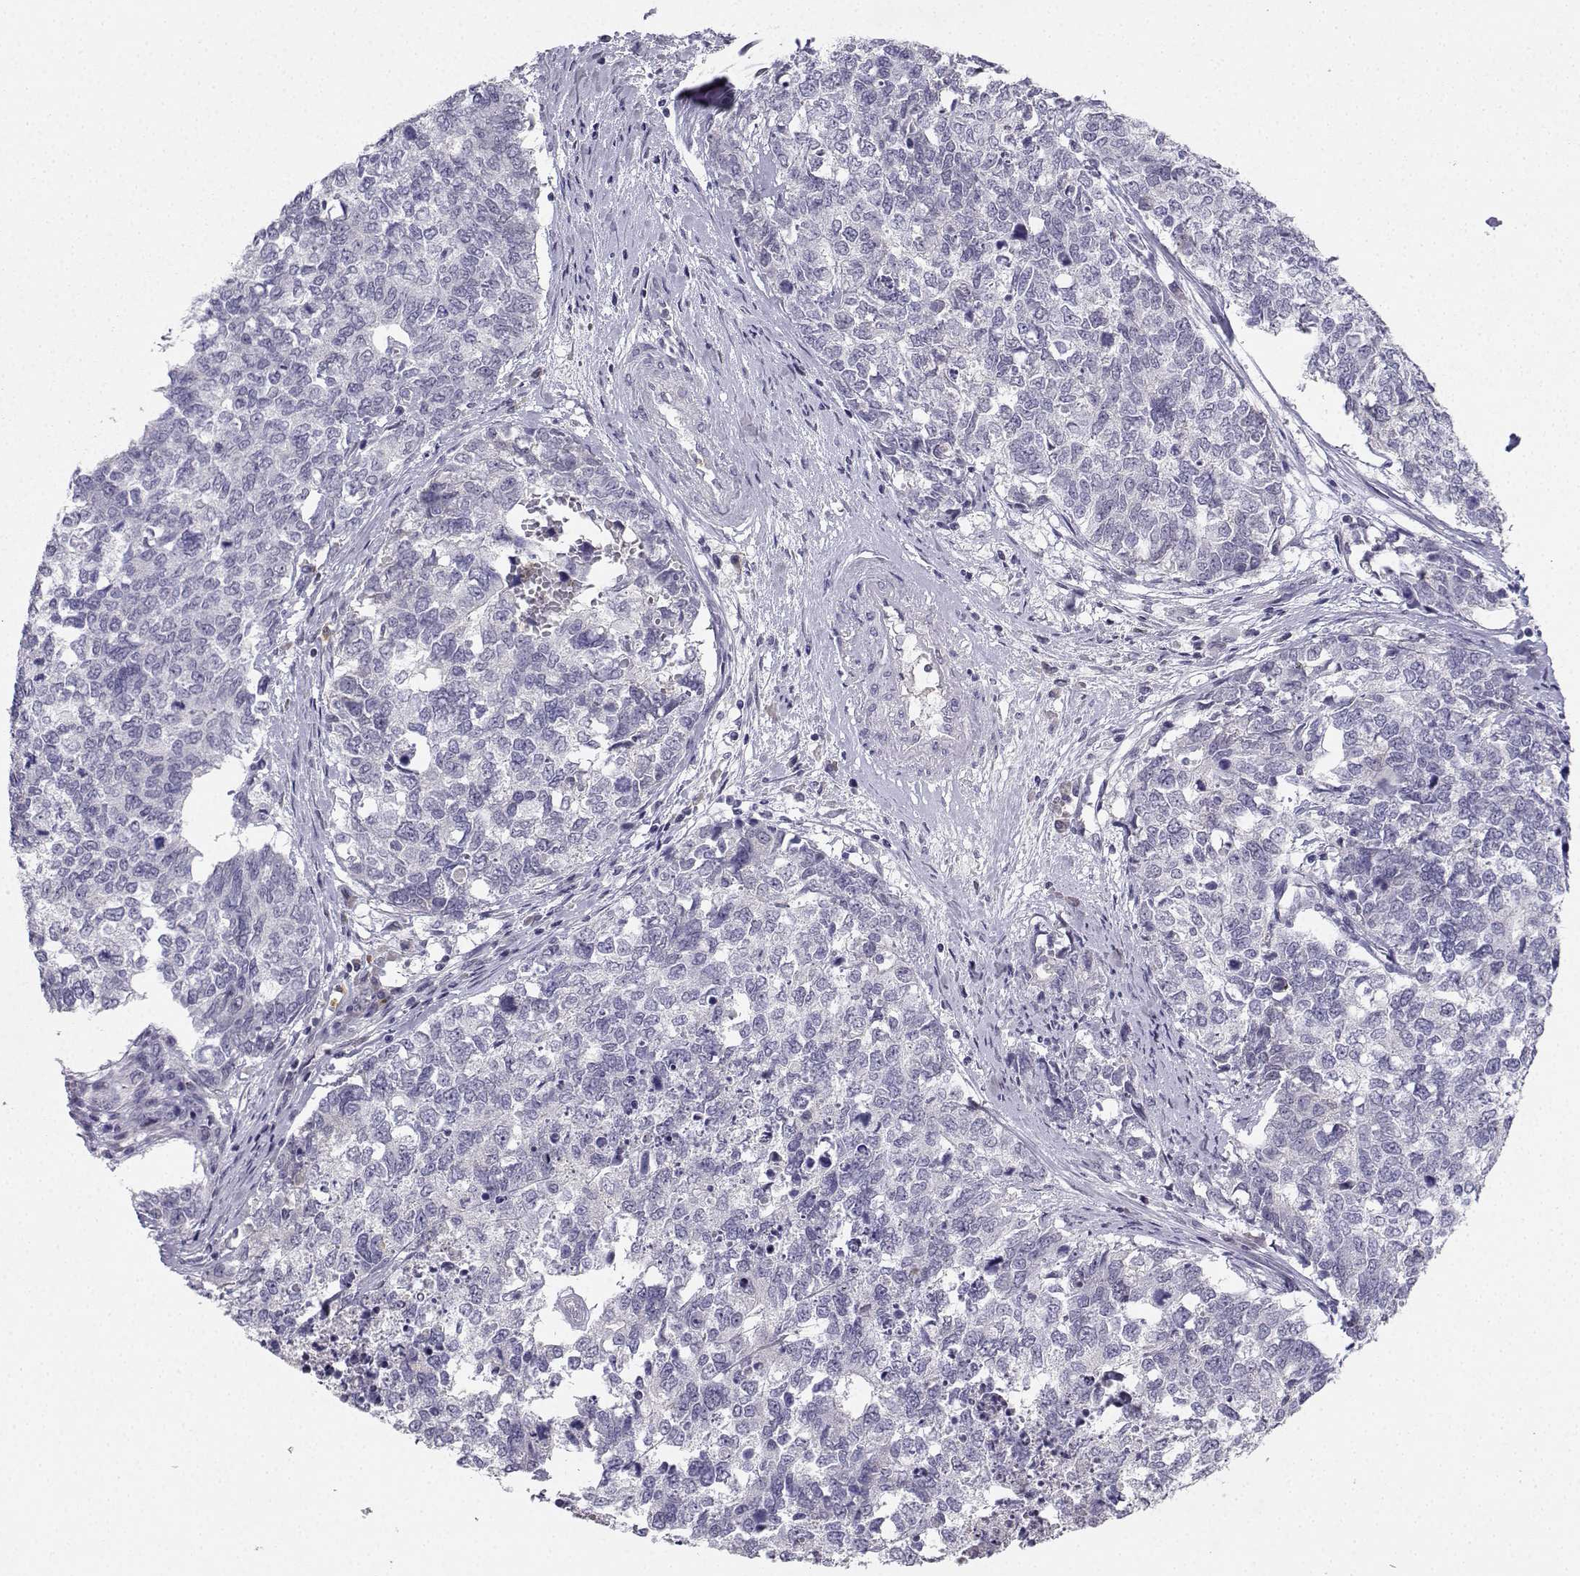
{"staining": {"intensity": "negative", "quantity": "none", "location": "none"}, "tissue": "cervical cancer", "cell_type": "Tumor cells", "image_type": "cancer", "snomed": [{"axis": "morphology", "description": "Squamous cell carcinoma, NOS"}, {"axis": "topography", "description": "Cervix"}], "caption": "IHC of human cervical squamous cell carcinoma demonstrates no positivity in tumor cells.", "gene": "CALY", "patient": {"sex": "female", "age": 63}}